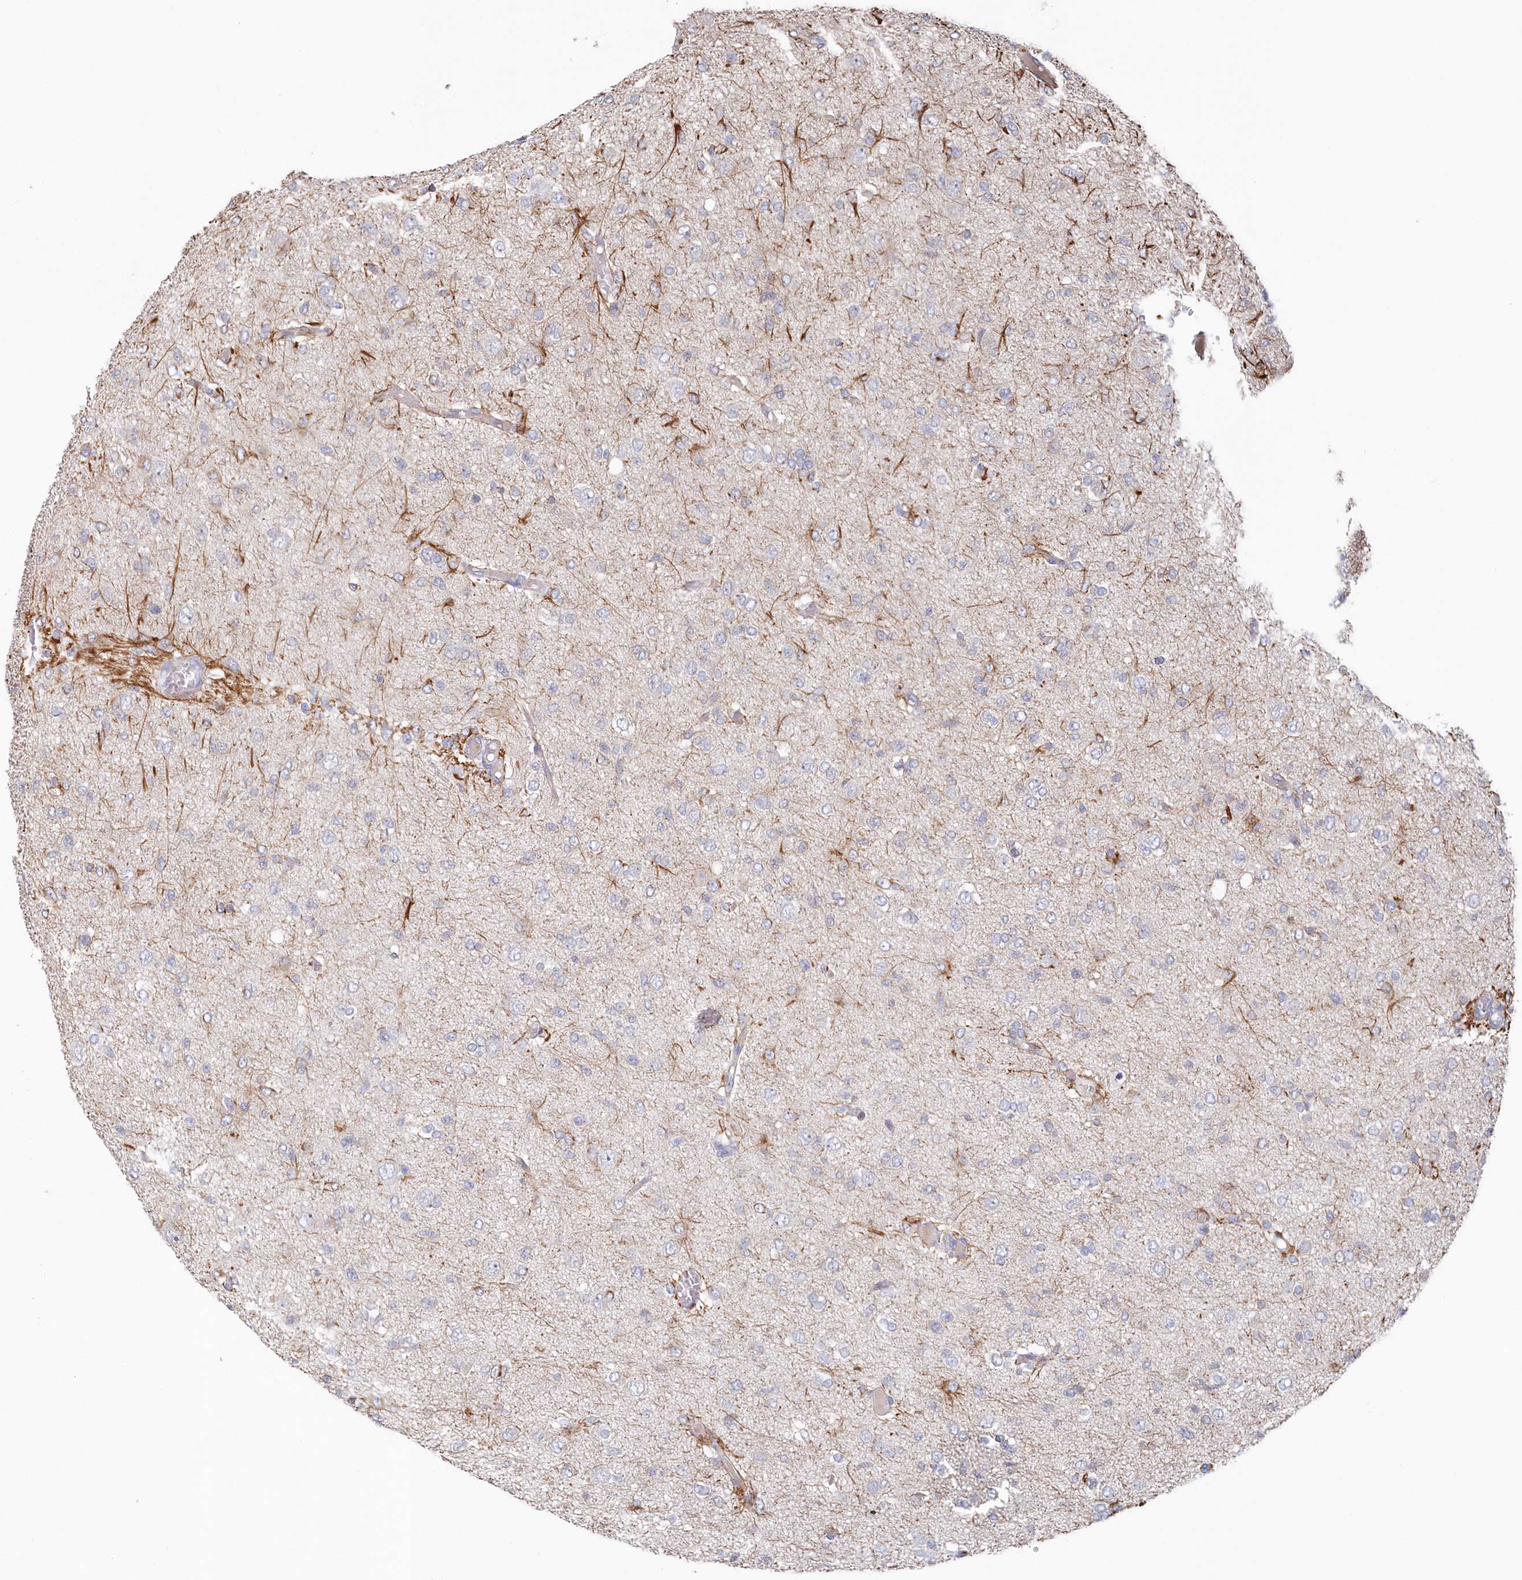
{"staining": {"intensity": "negative", "quantity": "none", "location": "none"}, "tissue": "glioma", "cell_type": "Tumor cells", "image_type": "cancer", "snomed": [{"axis": "morphology", "description": "Glioma, malignant, High grade"}, {"axis": "topography", "description": "Brain"}], "caption": "A micrograph of human malignant glioma (high-grade) is negative for staining in tumor cells.", "gene": "KIAA1586", "patient": {"sex": "female", "age": 59}}